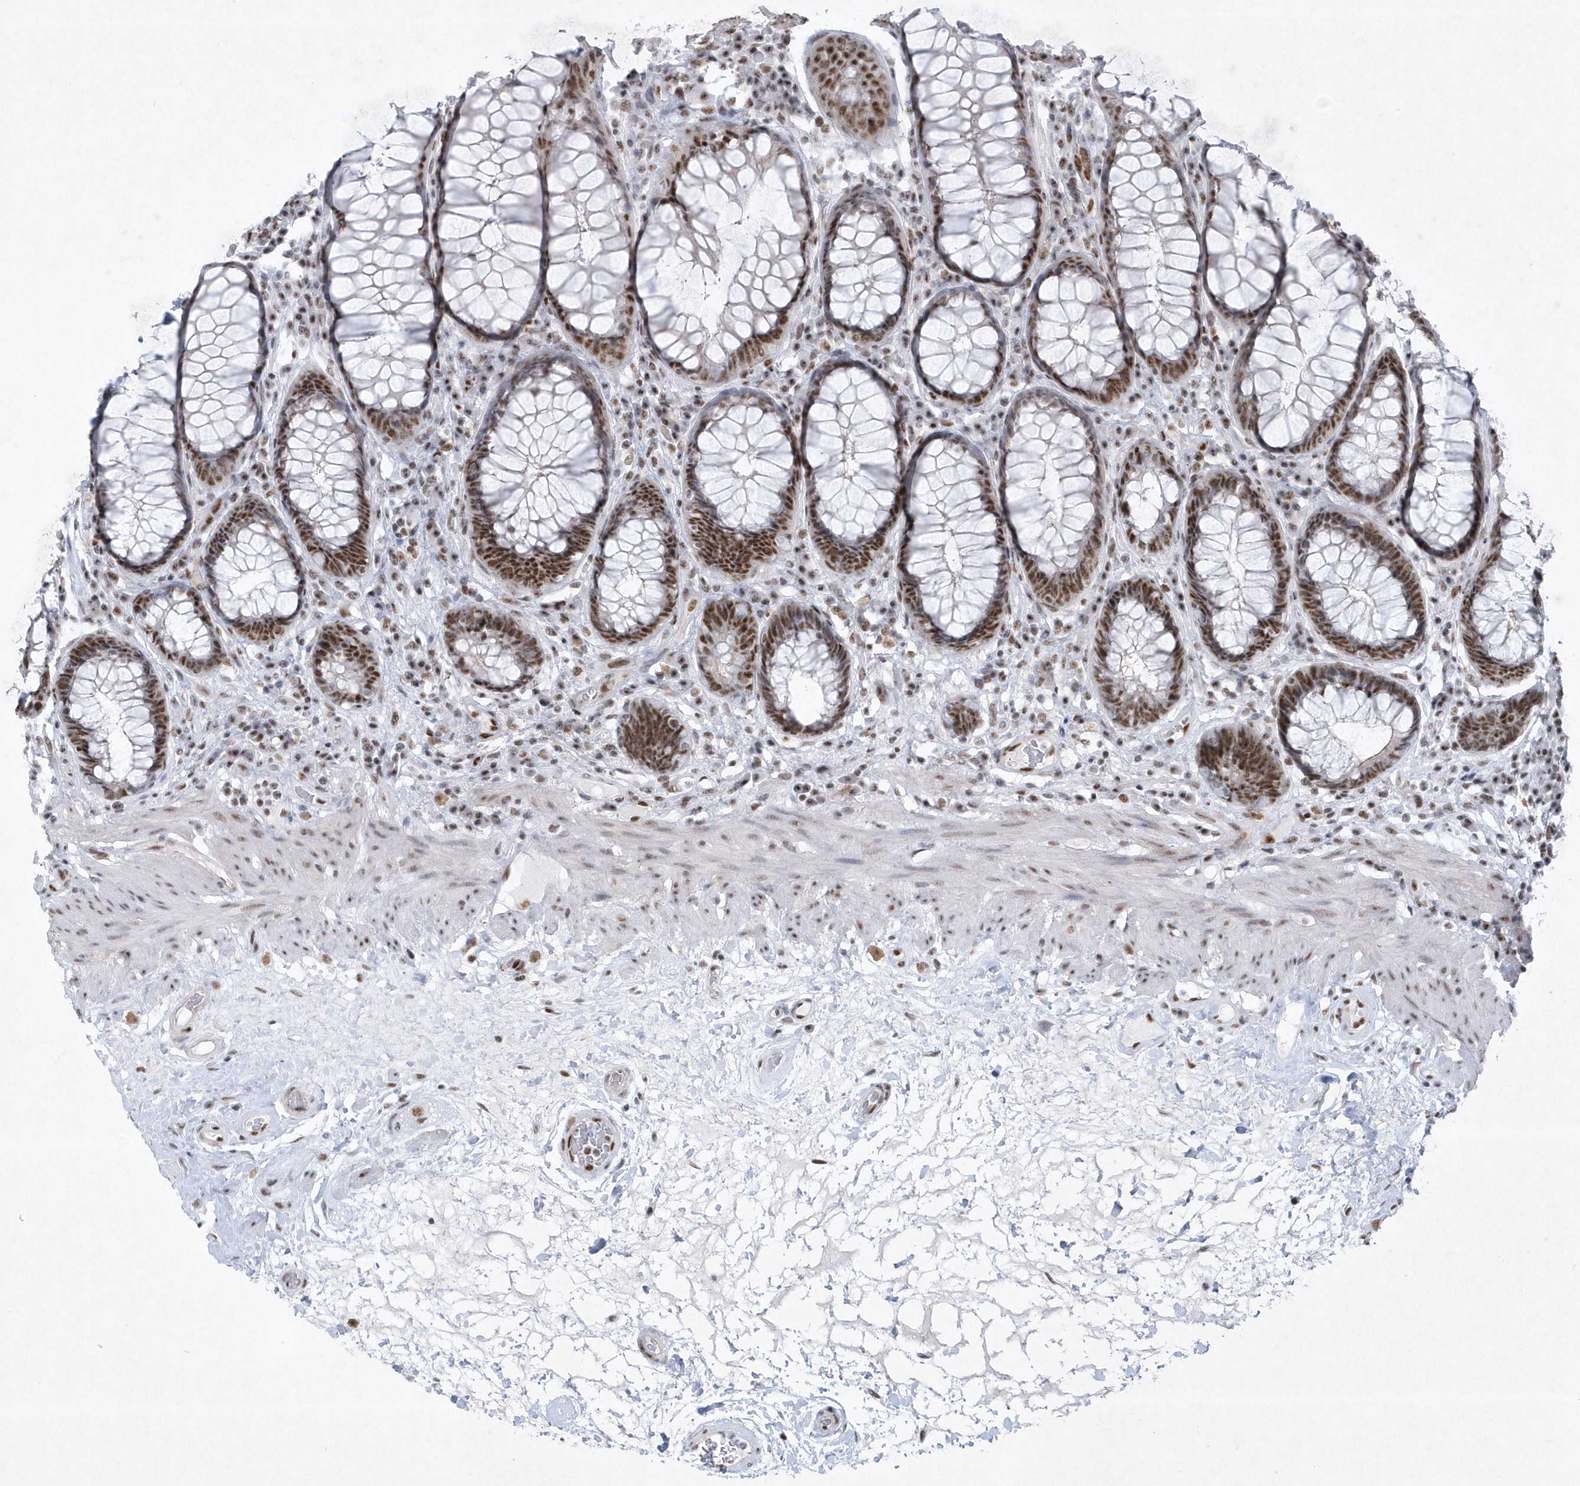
{"staining": {"intensity": "moderate", "quantity": ">75%", "location": "nuclear"}, "tissue": "rectum", "cell_type": "Glandular cells", "image_type": "normal", "snomed": [{"axis": "morphology", "description": "Normal tissue, NOS"}, {"axis": "topography", "description": "Rectum"}], "caption": "Rectum stained for a protein reveals moderate nuclear positivity in glandular cells.", "gene": "DCLRE1A", "patient": {"sex": "male", "age": 64}}